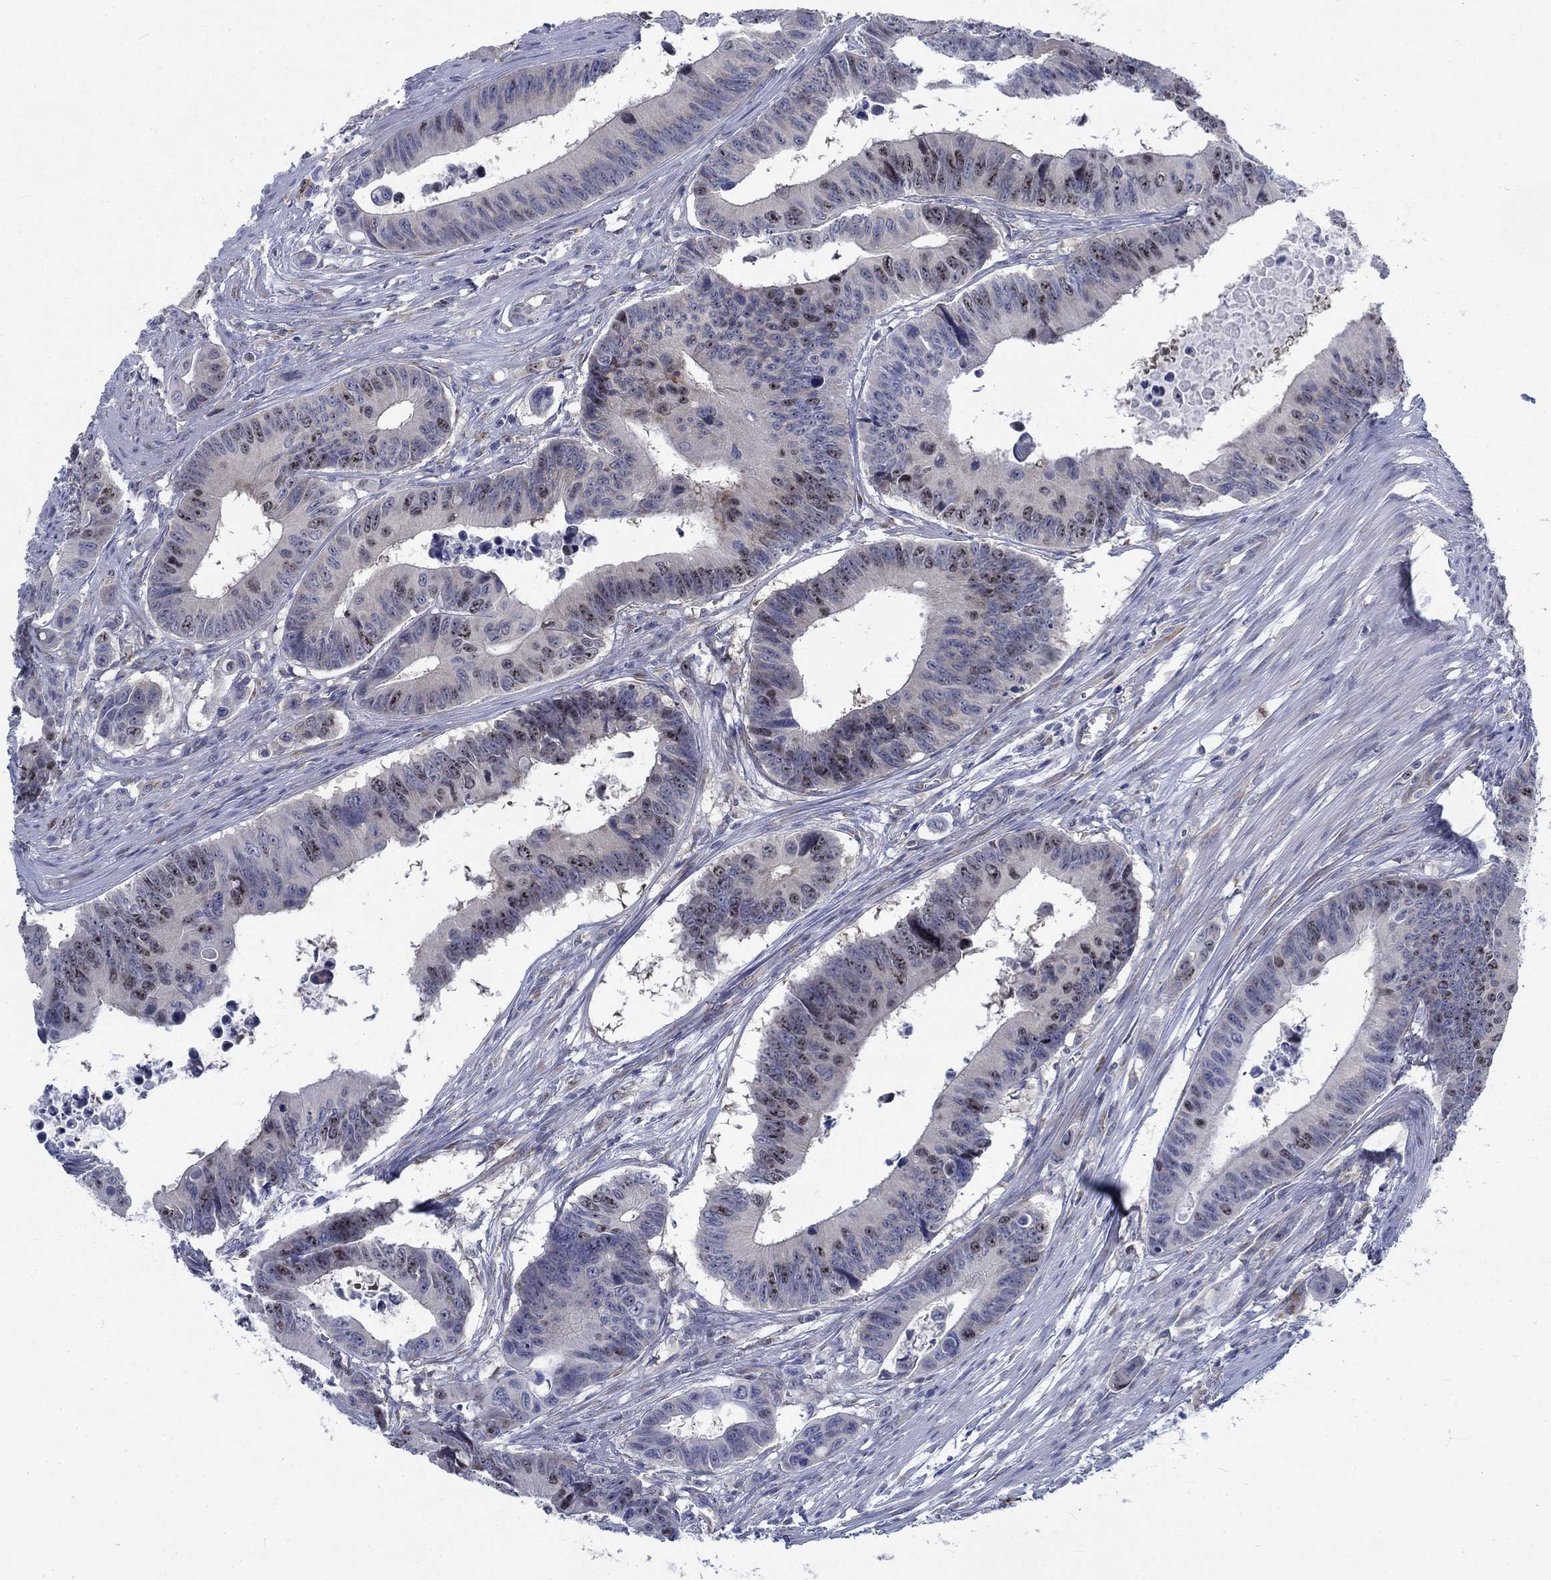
{"staining": {"intensity": "moderate", "quantity": "<25%", "location": "nuclear"}, "tissue": "colorectal cancer", "cell_type": "Tumor cells", "image_type": "cancer", "snomed": [{"axis": "morphology", "description": "Adenocarcinoma, NOS"}, {"axis": "topography", "description": "Colon"}], "caption": "Protein staining of adenocarcinoma (colorectal) tissue reveals moderate nuclear positivity in about <25% of tumor cells.", "gene": "MMP24", "patient": {"sex": "female", "age": 87}}